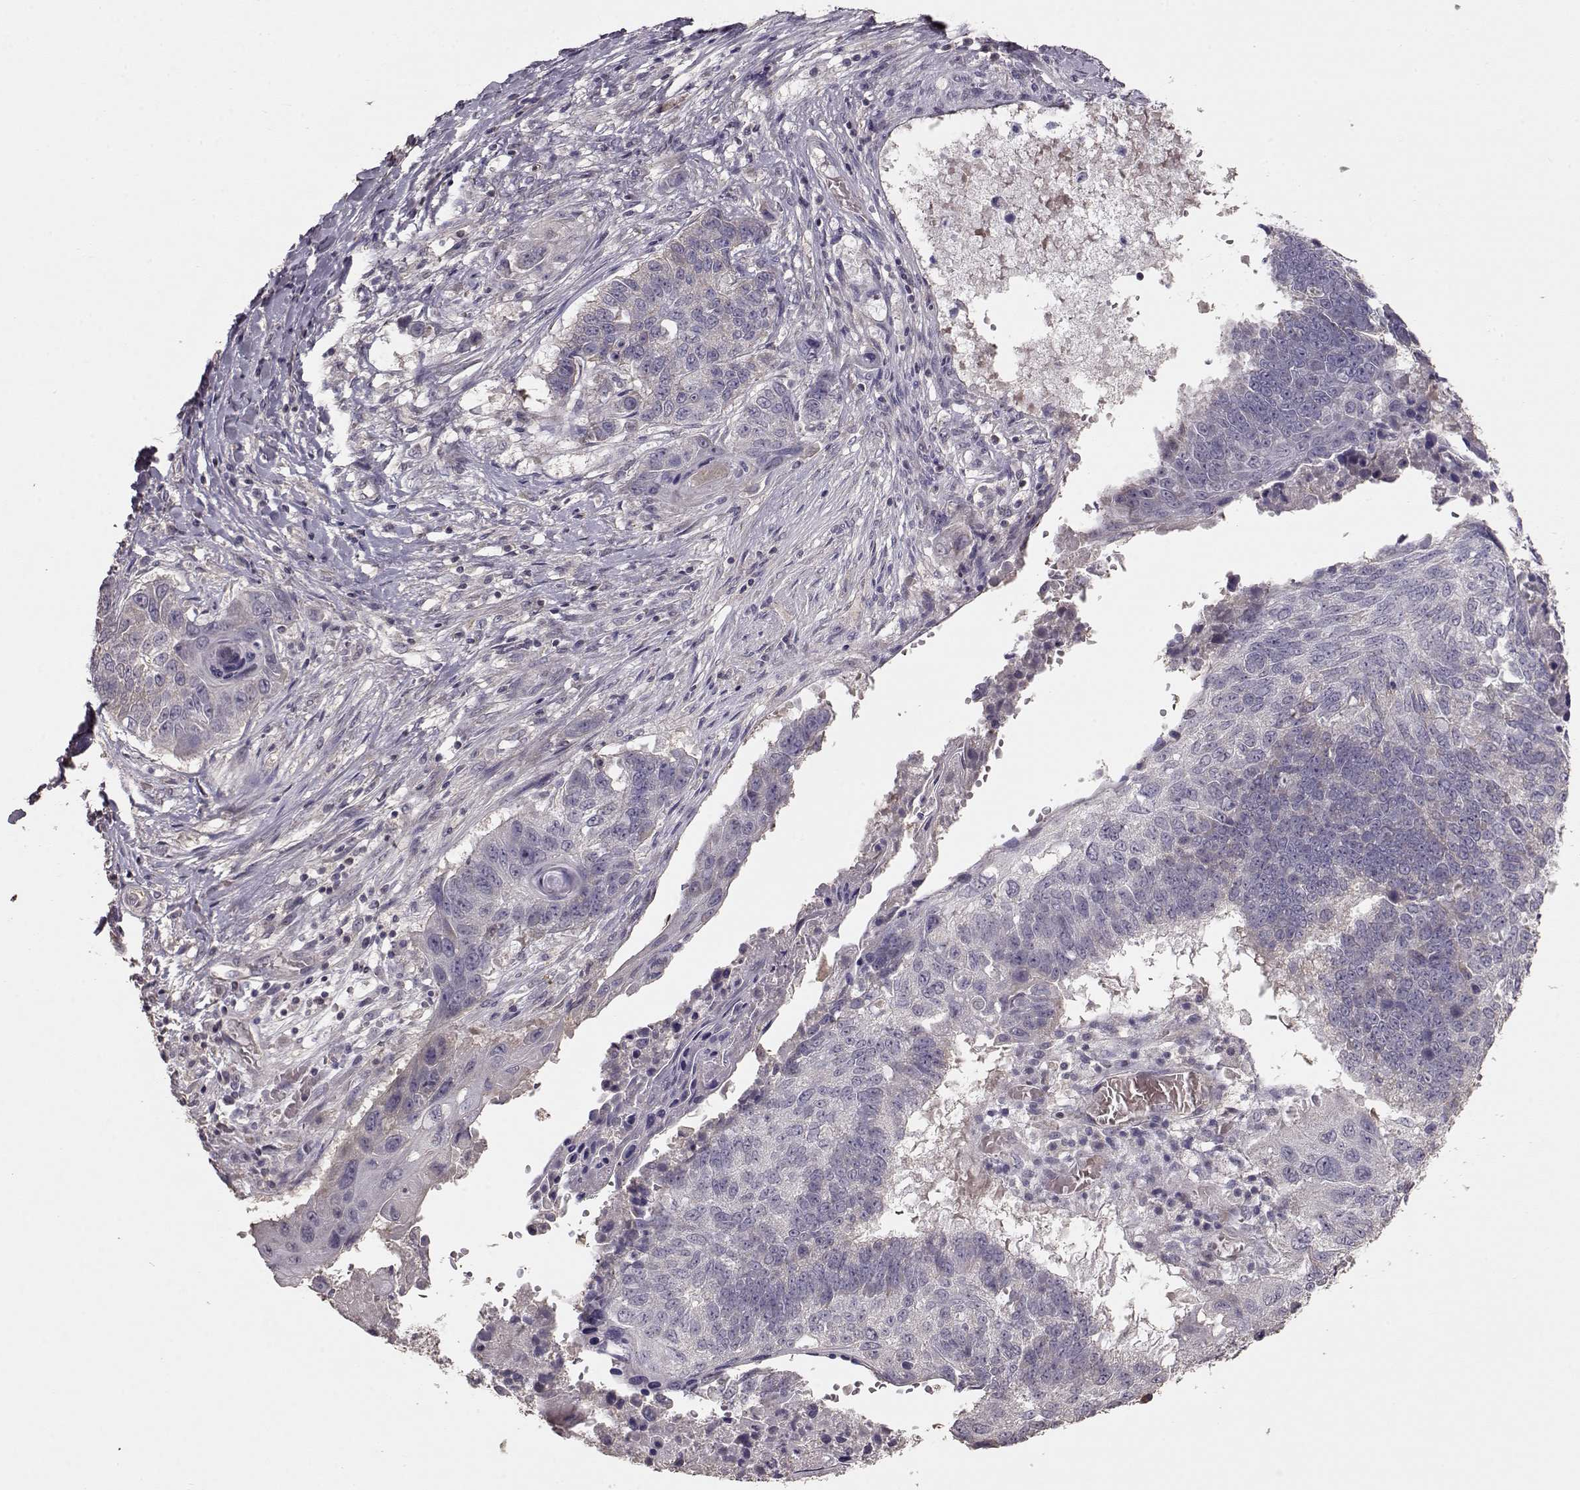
{"staining": {"intensity": "negative", "quantity": "none", "location": "none"}, "tissue": "lung cancer", "cell_type": "Tumor cells", "image_type": "cancer", "snomed": [{"axis": "morphology", "description": "Squamous cell carcinoma, NOS"}, {"axis": "topography", "description": "Lung"}], "caption": "Photomicrograph shows no significant protein positivity in tumor cells of lung squamous cell carcinoma.", "gene": "PMCH", "patient": {"sex": "male", "age": 73}}